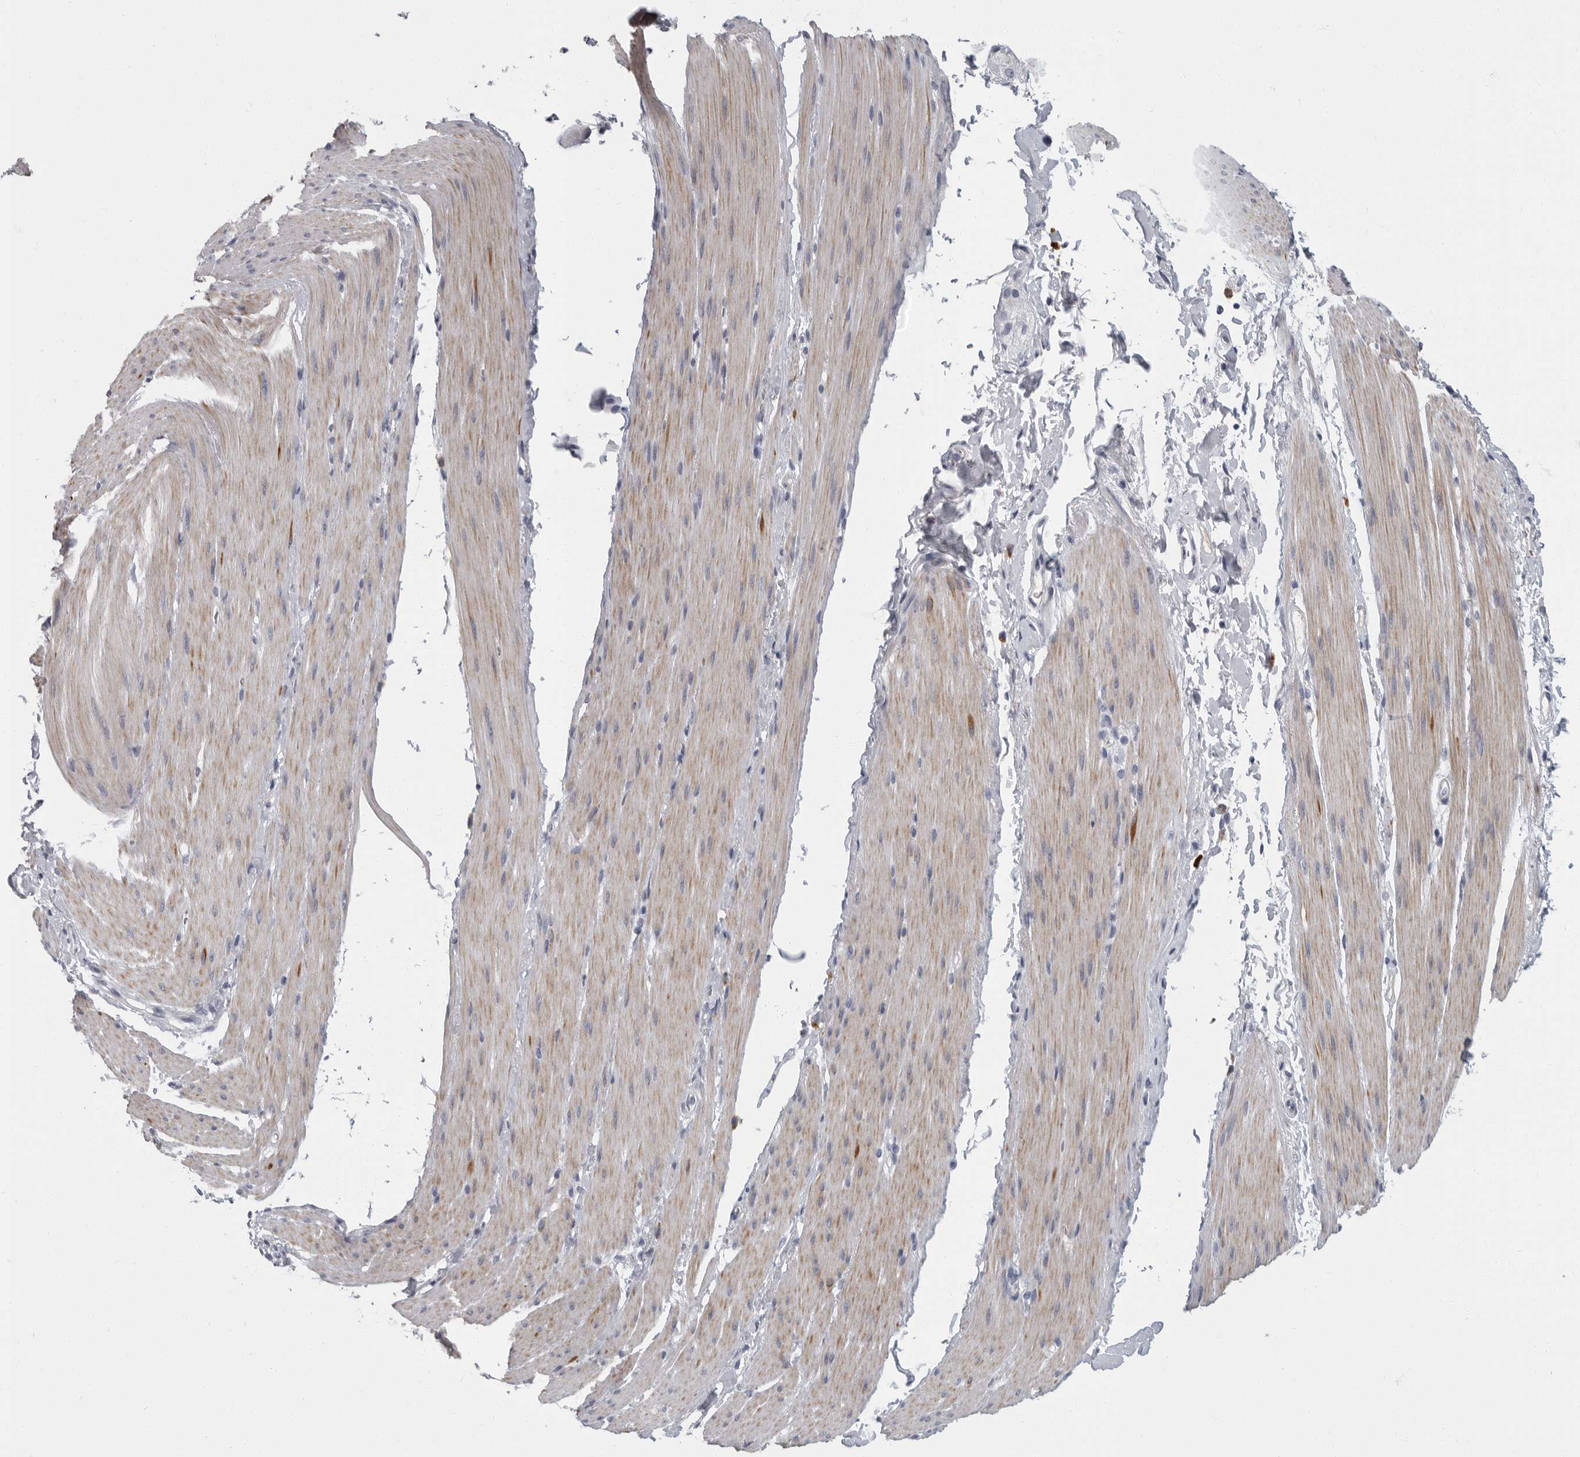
{"staining": {"intensity": "weak", "quantity": "25%-75%", "location": "cytoplasmic/membranous"}, "tissue": "smooth muscle", "cell_type": "Smooth muscle cells", "image_type": "normal", "snomed": [{"axis": "morphology", "description": "Normal tissue, NOS"}, {"axis": "topography", "description": "Smooth muscle"}, {"axis": "topography", "description": "Small intestine"}], "caption": "Weak cytoplasmic/membranous staining is identified in about 25%-75% of smooth muscle cells in benign smooth muscle.", "gene": "SLC25A39", "patient": {"sex": "female", "age": 84}}